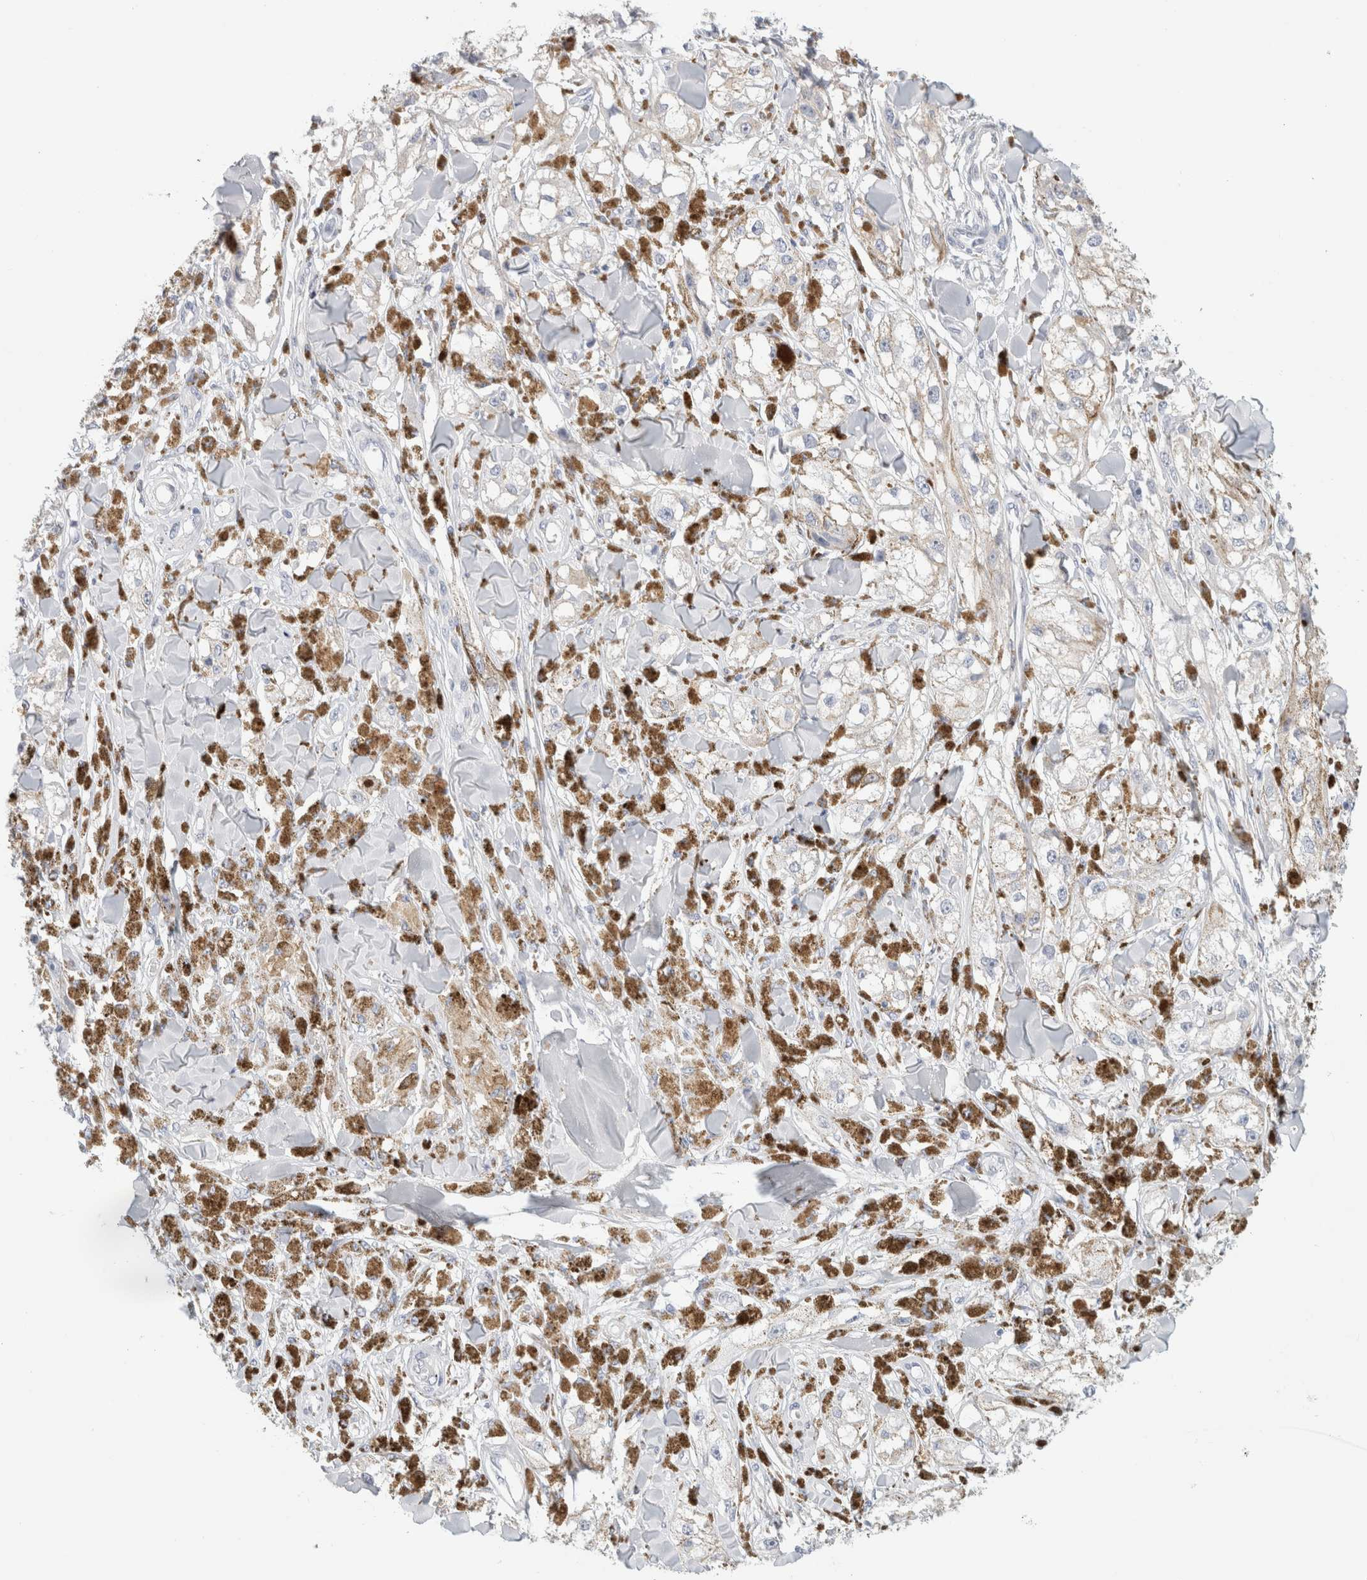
{"staining": {"intensity": "negative", "quantity": "none", "location": "none"}, "tissue": "melanoma", "cell_type": "Tumor cells", "image_type": "cancer", "snomed": [{"axis": "morphology", "description": "Malignant melanoma, NOS"}, {"axis": "topography", "description": "Skin"}], "caption": "An immunohistochemistry histopathology image of melanoma is shown. There is no staining in tumor cells of melanoma. (DAB IHC, high magnification).", "gene": "RTN4", "patient": {"sex": "male", "age": 88}}